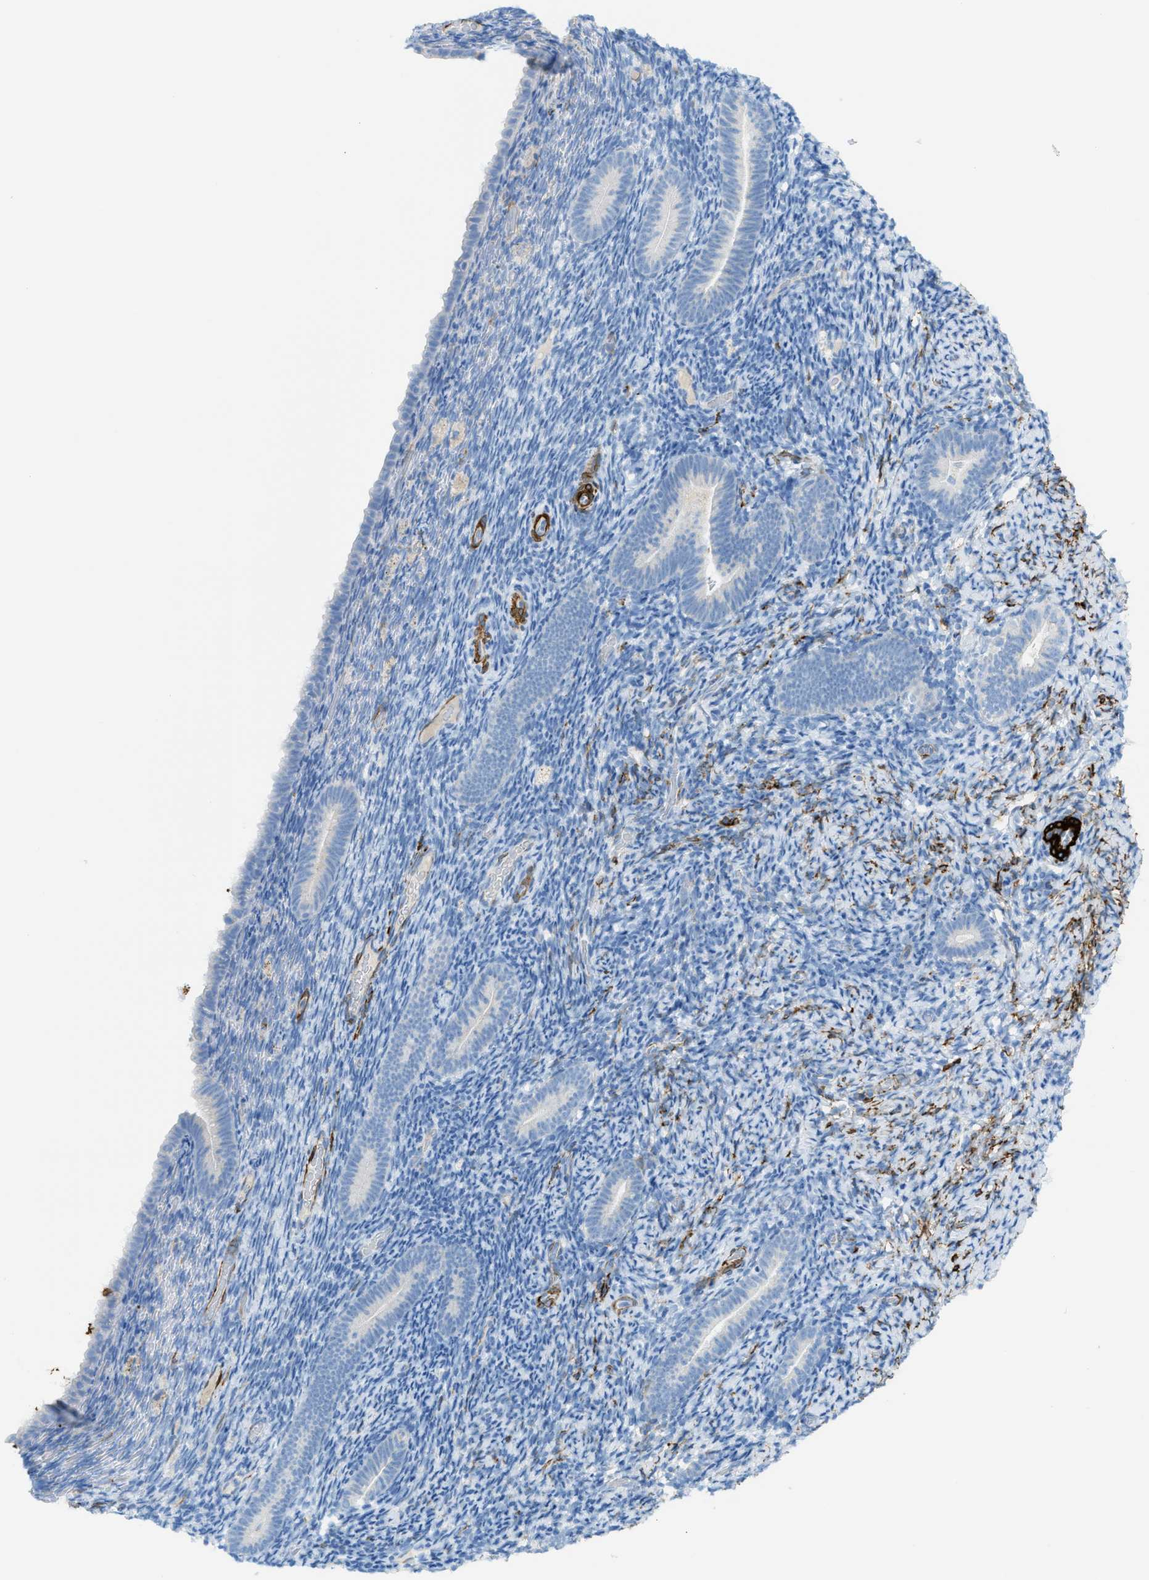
{"staining": {"intensity": "negative", "quantity": "none", "location": "none"}, "tissue": "endometrium", "cell_type": "Cells in endometrial stroma", "image_type": "normal", "snomed": [{"axis": "morphology", "description": "Normal tissue, NOS"}, {"axis": "topography", "description": "Endometrium"}], "caption": "A micrograph of endometrium stained for a protein shows no brown staining in cells in endometrial stroma.", "gene": "MYH11", "patient": {"sex": "female", "age": 51}}